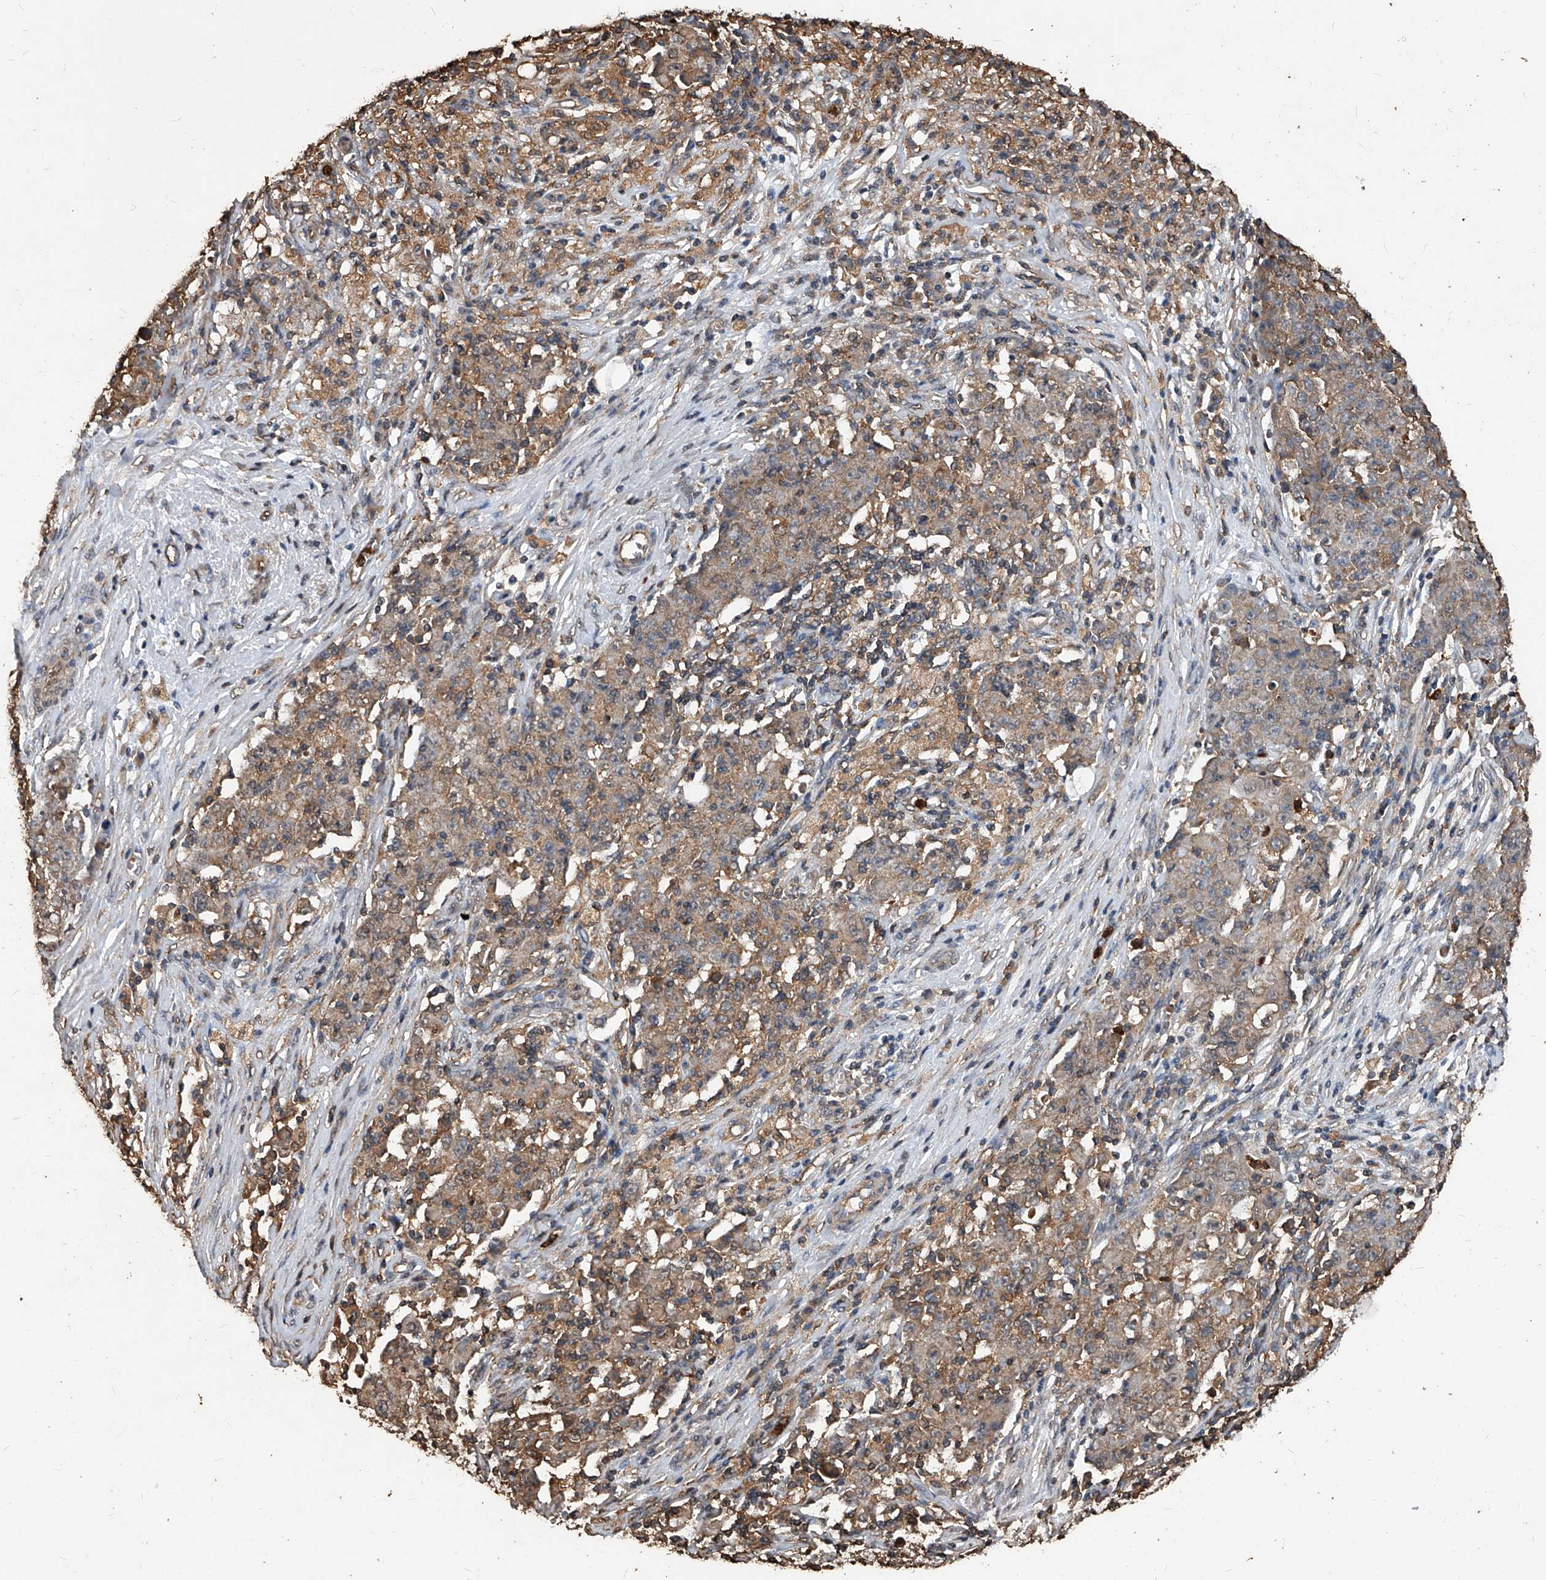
{"staining": {"intensity": "weak", "quantity": ">75%", "location": "cytoplasmic/membranous"}, "tissue": "ovarian cancer", "cell_type": "Tumor cells", "image_type": "cancer", "snomed": [{"axis": "morphology", "description": "Carcinoma, endometroid"}, {"axis": "topography", "description": "Ovary"}], "caption": "The image demonstrates staining of ovarian cancer, revealing weak cytoplasmic/membranous protein expression (brown color) within tumor cells. The staining is performed using DAB (3,3'-diaminobenzidine) brown chromogen to label protein expression. The nuclei are counter-stained blue using hematoxylin.", "gene": "UCP2", "patient": {"sex": "female", "age": 42}}